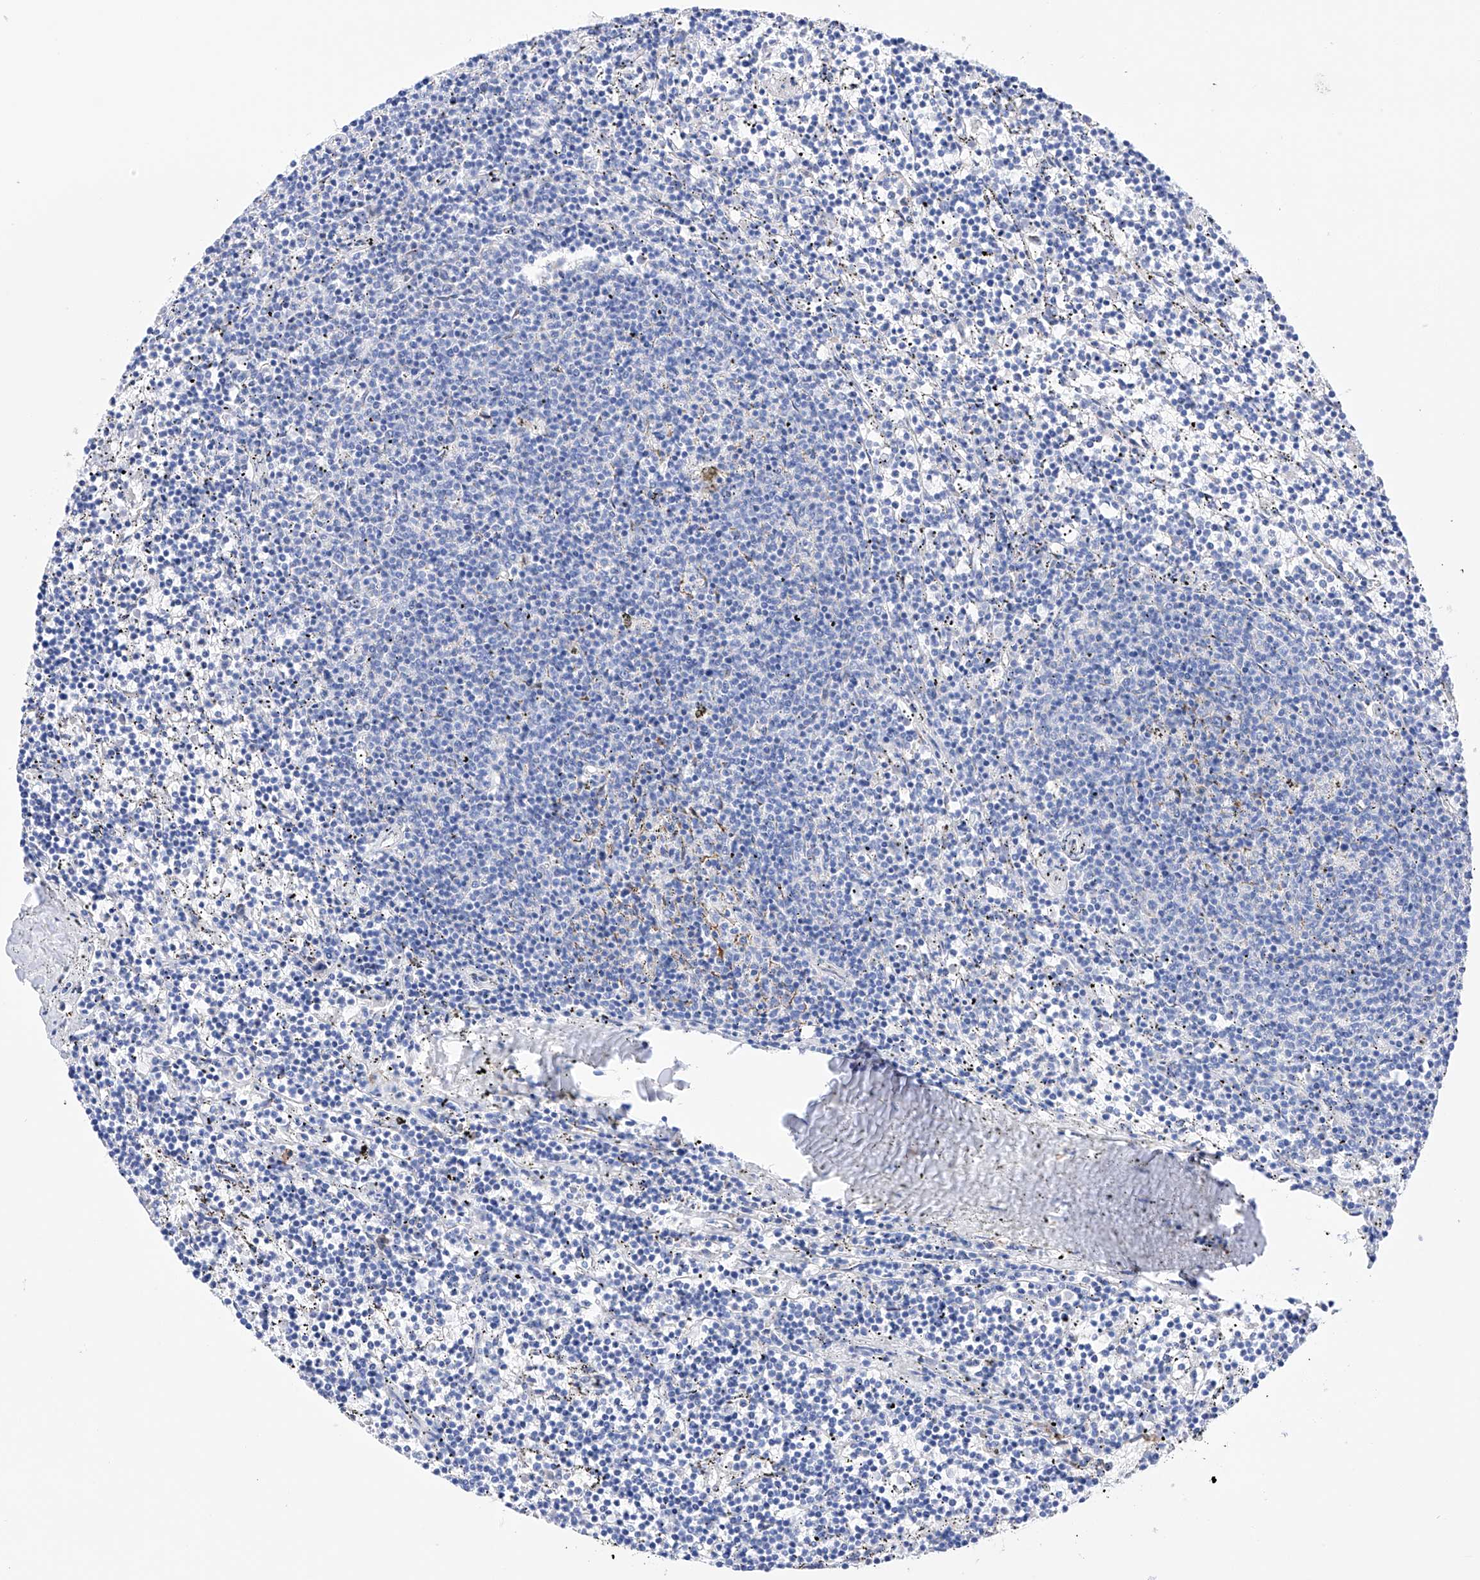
{"staining": {"intensity": "negative", "quantity": "none", "location": "none"}, "tissue": "lymphoma", "cell_type": "Tumor cells", "image_type": "cancer", "snomed": [{"axis": "morphology", "description": "Malignant lymphoma, non-Hodgkin's type, Low grade"}, {"axis": "topography", "description": "Spleen"}], "caption": "A photomicrograph of human lymphoma is negative for staining in tumor cells. (DAB immunohistochemistry (IHC) with hematoxylin counter stain).", "gene": "PDIA5", "patient": {"sex": "female", "age": 50}}